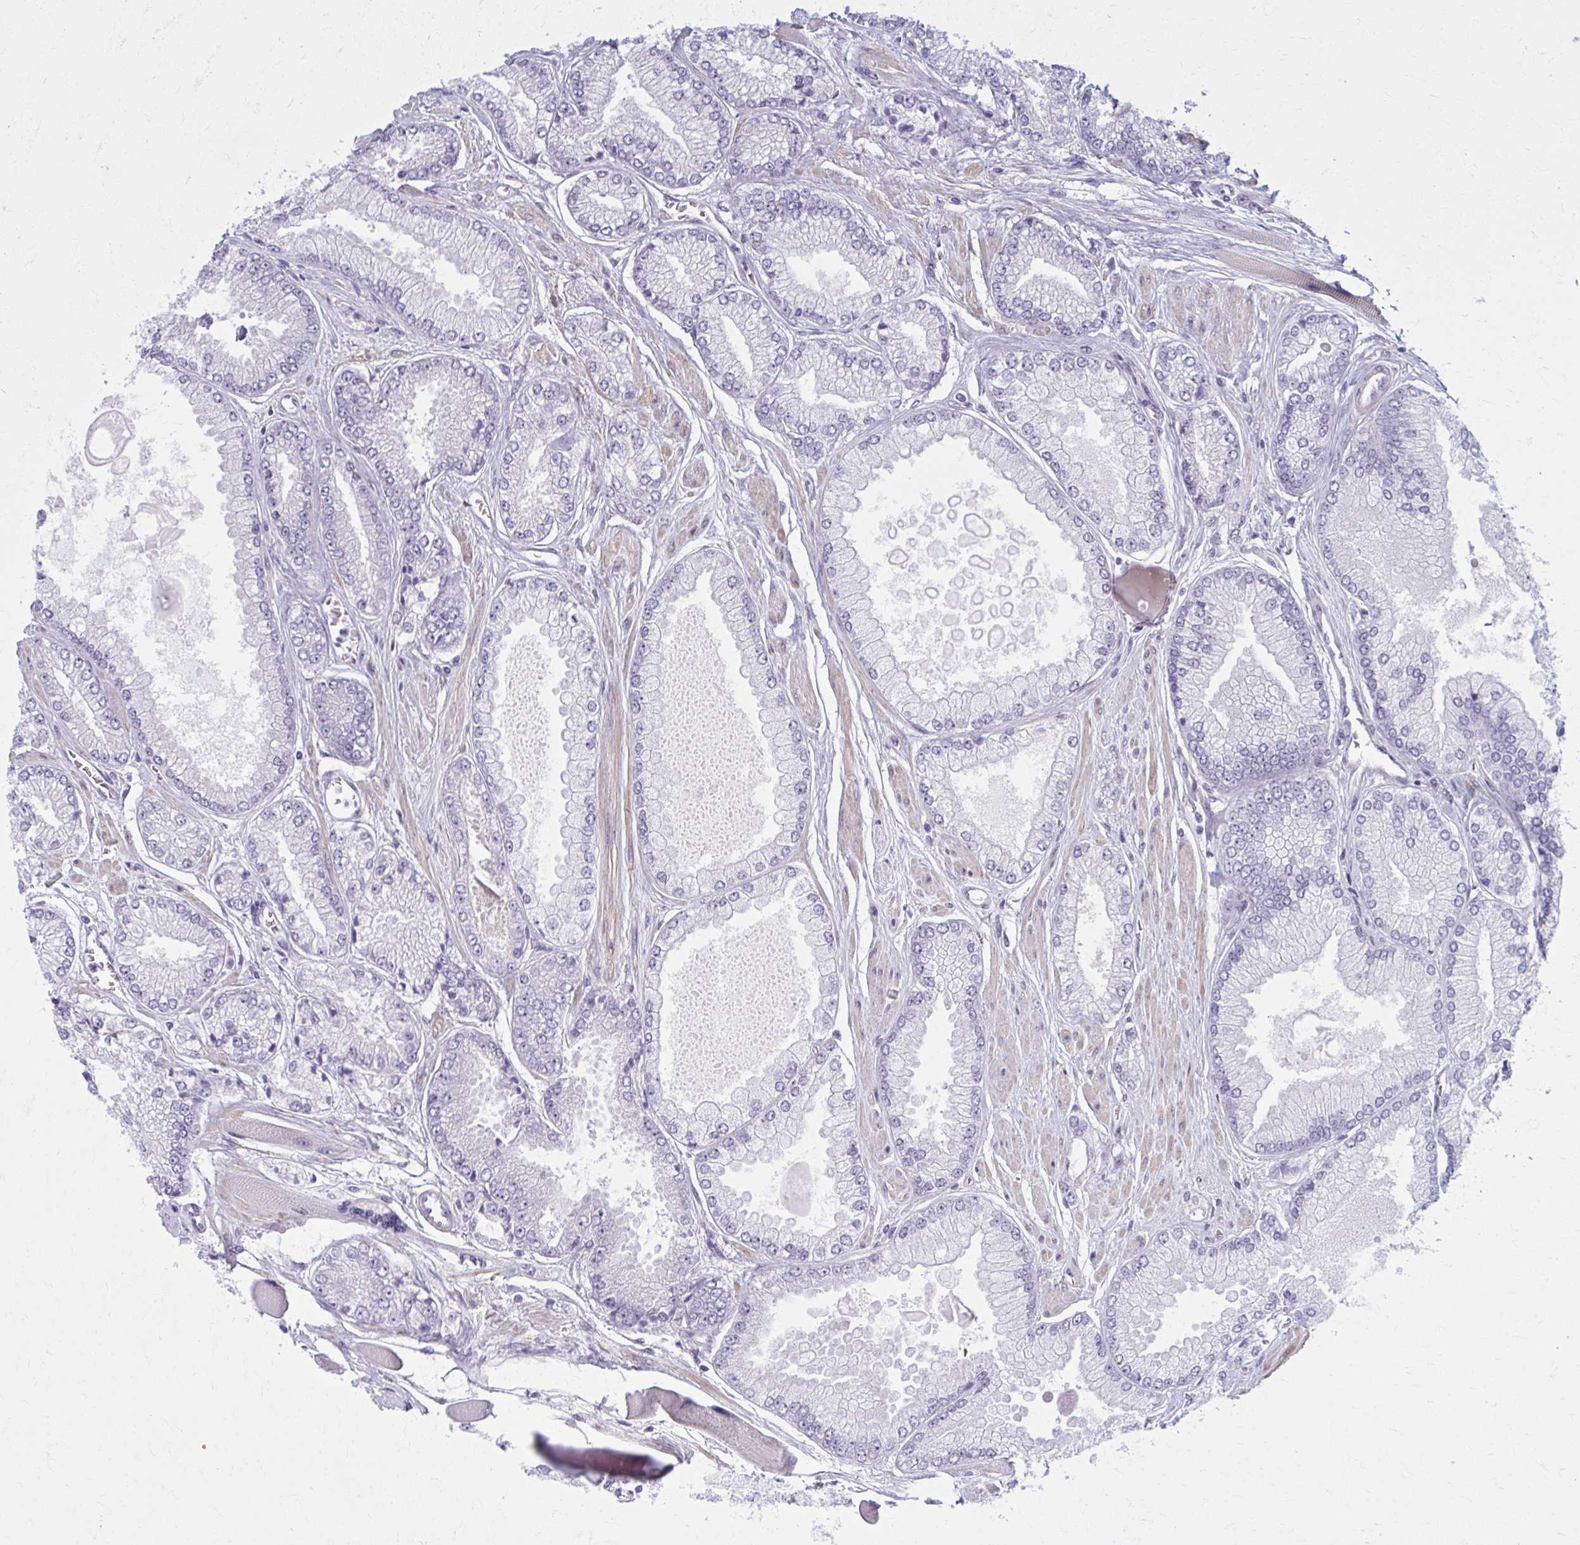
{"staining": {"intensity": "negative", "quantity": "none", "location": "none"}, "tissue": "prostate cancer", "cell_type": "Tumor cells", "image_type": "cancer", "snomed": [{"axis": "morphology", "description": "Adenocarcinoma, Low grade"}, {"axis": "topography", "description": "Prostate"}], "caption": "Tumor cells are negative for protein expression in human prostate cancer.", "gene": "NUMBL", "patient": {"sex": "male", "age": 67}}